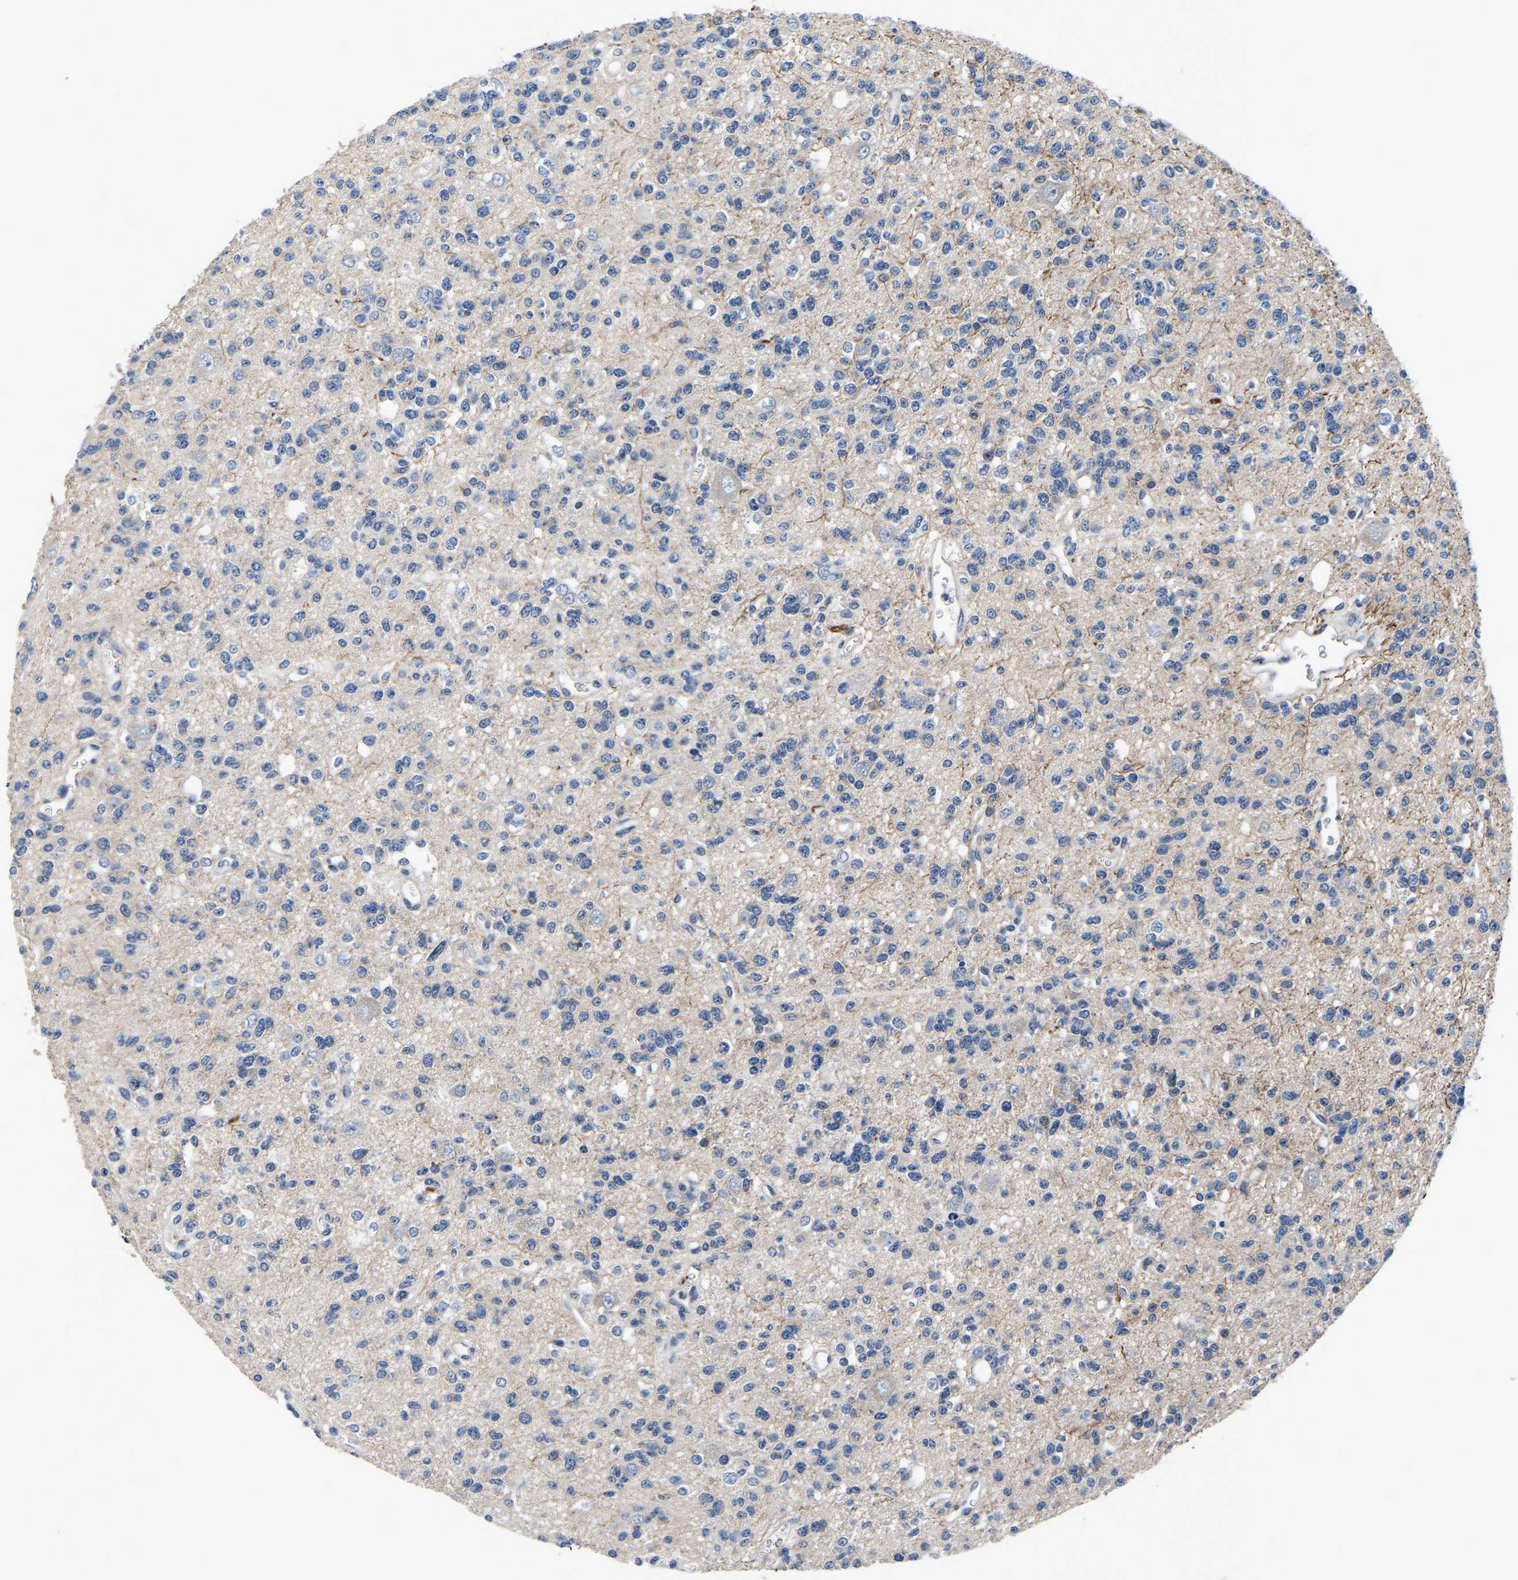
{"staining": {"intensity": "negative", "quantity": "none", "location": "none"}, "tissue": "glioma", "cell_type": "Tumor cells", "image_type": "cancer", "snomed": [{"axis": "morphology", "description": "Glioma, malignant, Low grade"}, {"axis": "topography", "description": "Brain"}], "caption": "Tumor cells are negative for brown protein staining in low-grade glioma (malignant).", "gene": "PDLIM7", "patient": {"sex": "male", "age": 38}}